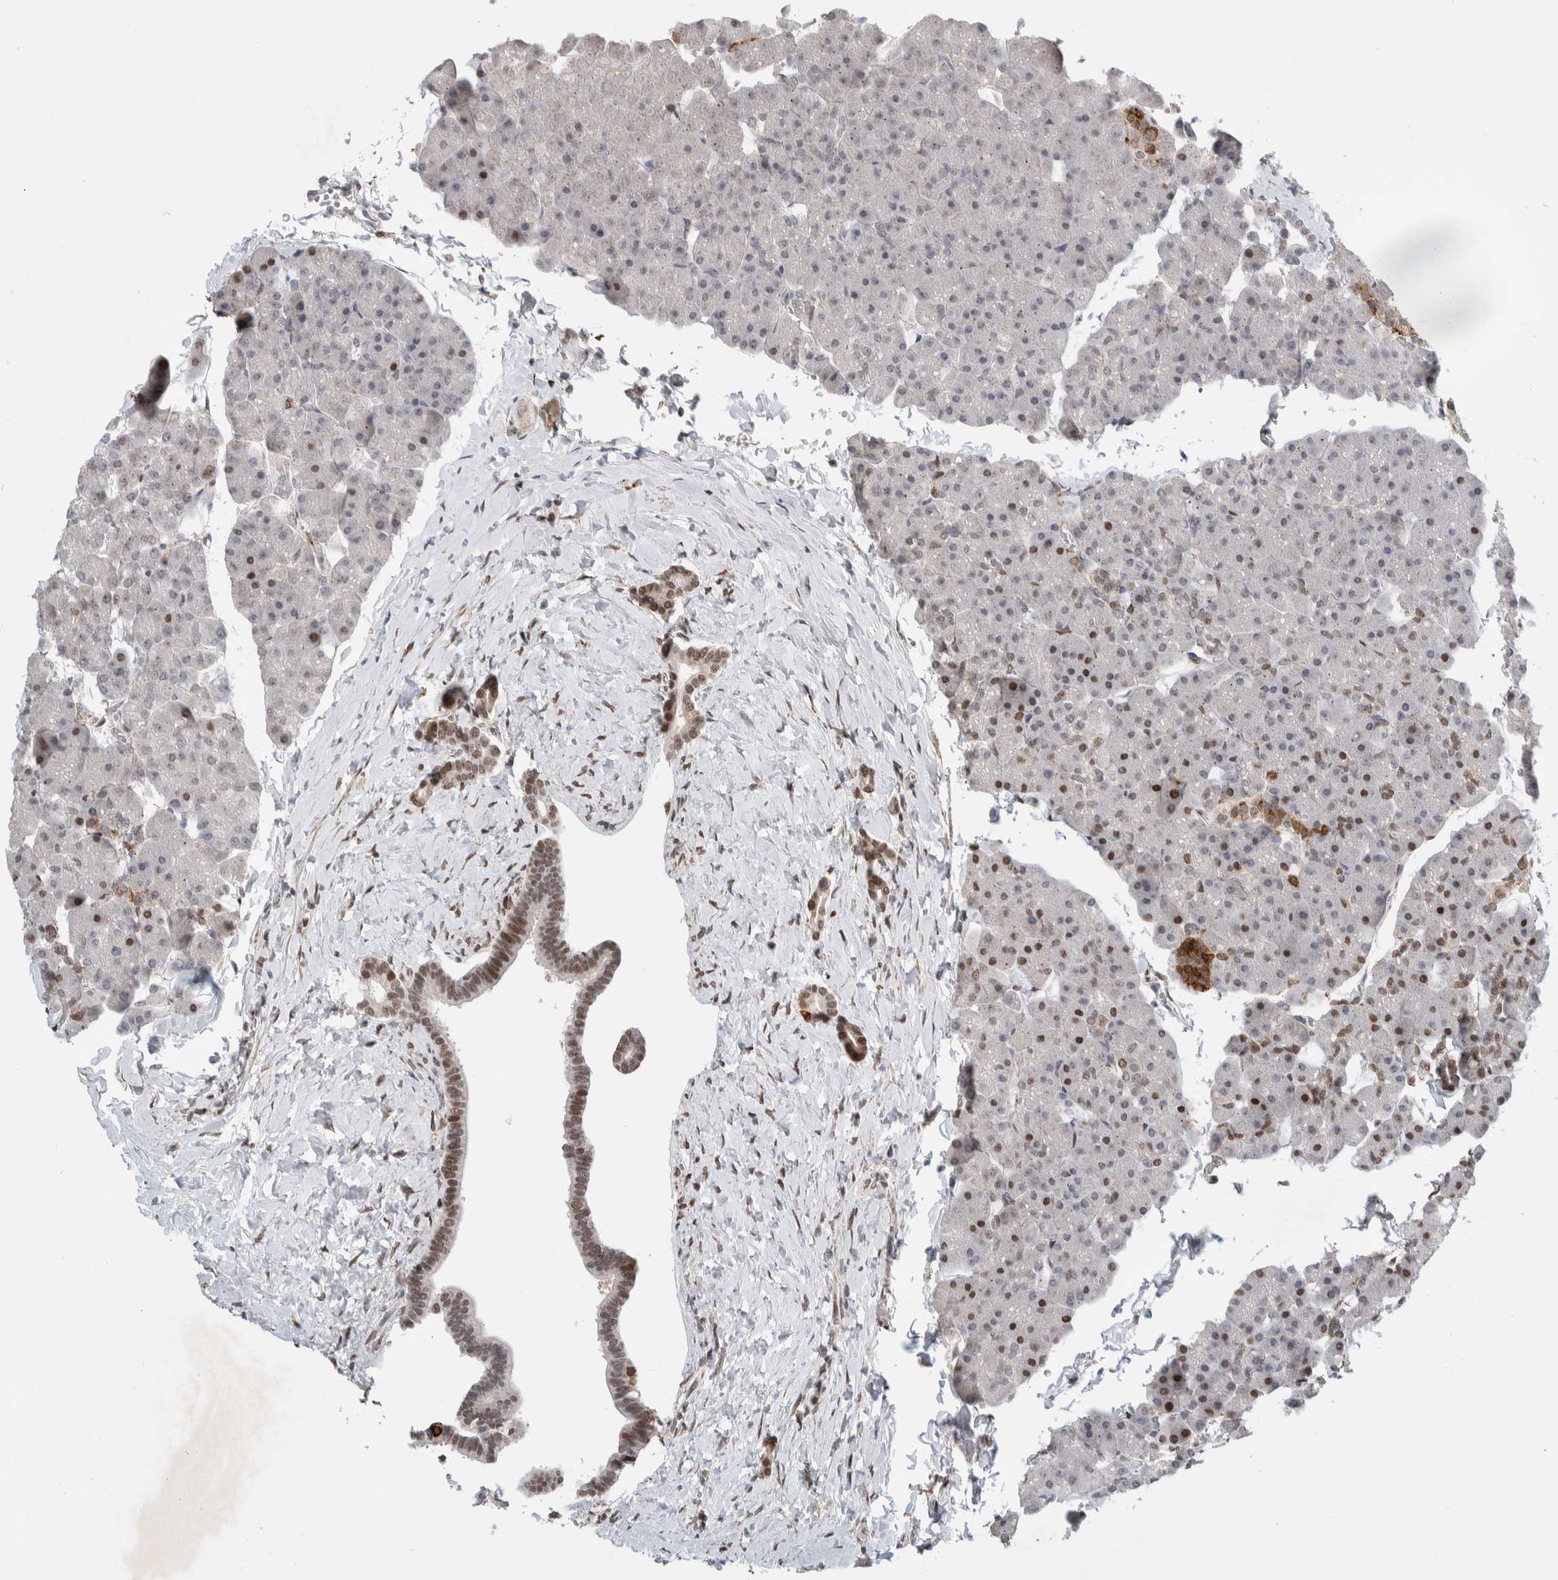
{"staining": {"intensity": "moderate", "quantity": "25%-75%", "location": "nuclear"}, "tissue": "pancreas", "cell_type": "Exocrine glandular cells", "image_type": "normal", "snomed": [{"axis": "morphology", "description": "Normal tissue, NOS"}, {"axis": "topography", "description": "Pancreas"}], "caption": "Protein expression by immunohistochemistry (IHC) exhibits moderate nuclear positivity in approximately 25%-75% of exocrine glandular cells in benign pancreas.", "gene": "TNRC18", "patient": {"sex": "male", "age": 35}}